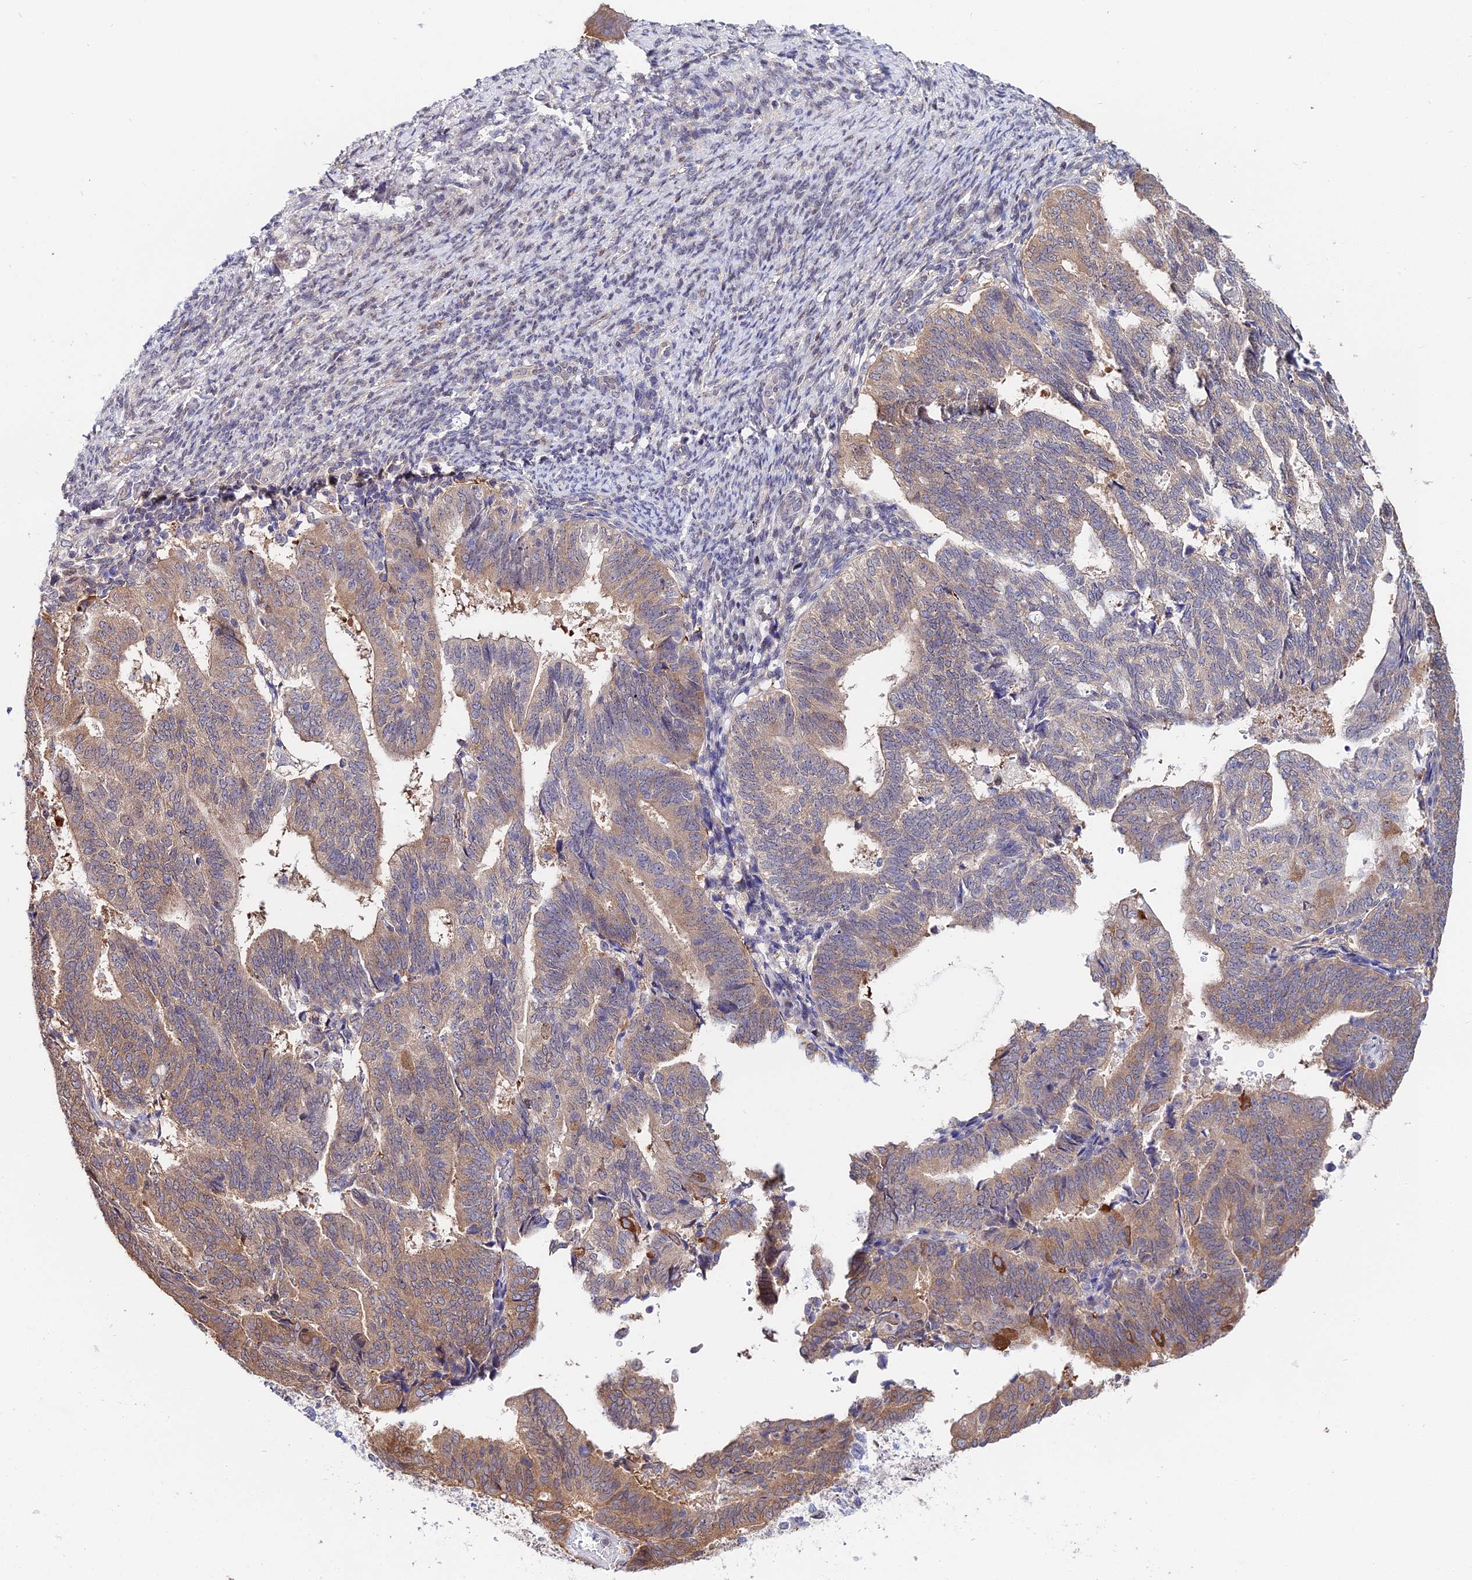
{"staining": {"intensity": "moderate", "quantity": ">75%", "location": "cytoplasmic/membranous"}, "tissue": "endometrial cancer", "cell_type": "Tumor cells", "image_type": "cancer", "snomed": [{"axis": "morphology", "description": "Adenocarcinoma, NOS"}, {"axis": "topography", "description": "Endometrium"}], "caption": "Brown immunohistochemical staining in human endometrial cancer reveals moderate cytoplasmic/membranous positivity in approximately >75% of tumor cells. The staining is performed using DAB brown chromogen to label protein expression. The nuclei are counter-stained blue using hematoxylin.", "gene": "INPP4A", "patient": {"sex": "female", "age": 70}}